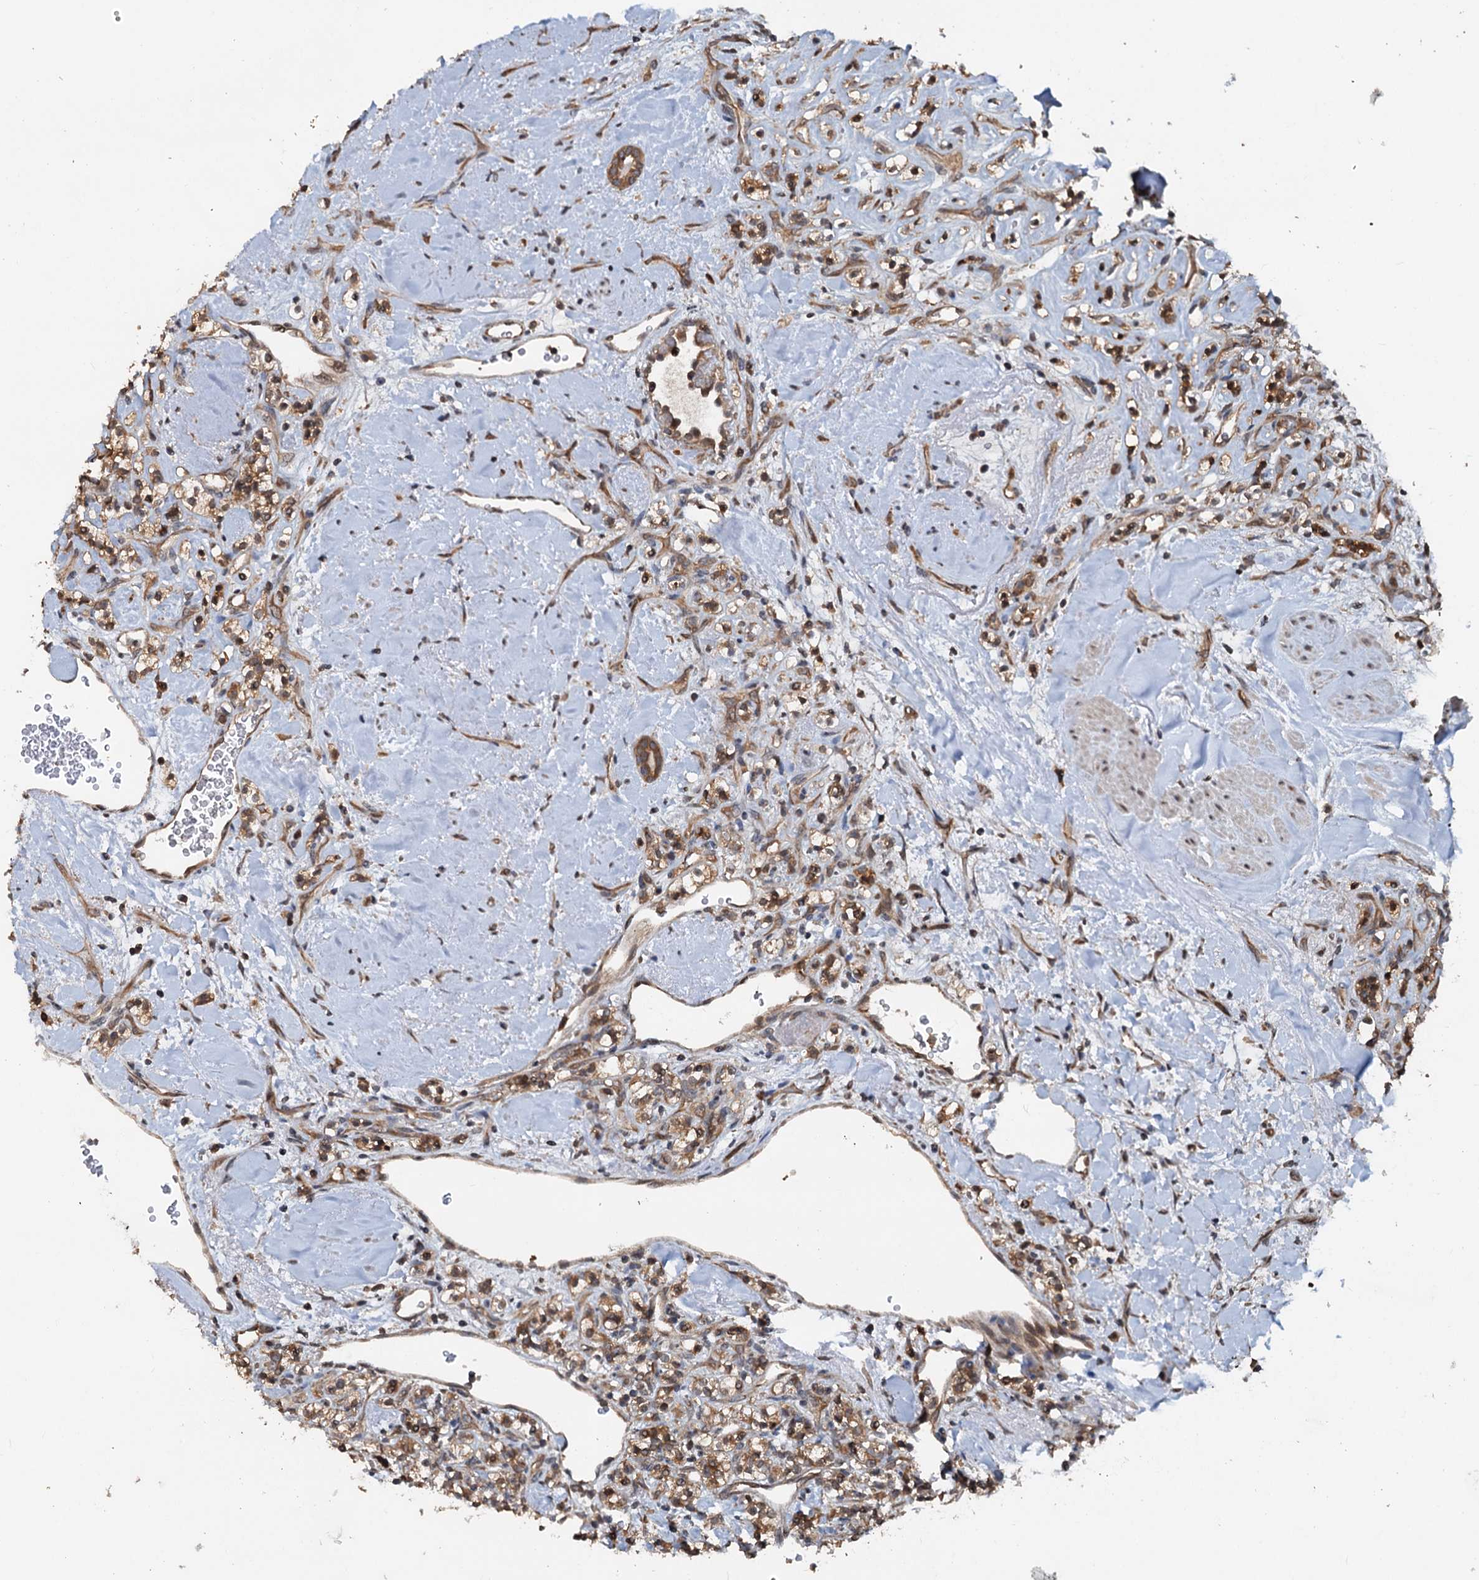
{"staining": {"intensity": "moderate", "quantity": ">75%", "location": "cytoplasmic/membranous"}, "tissue": "renal cancer", "cell_type": "Tumor cells", "image_type": "cancer", "snomed": [{"axis": "morphology", "description": "Adenocarcinoma, NOS"}, {"axis": "topography", "description": "Kidney"}], "caption": "Moderate cytoplasmic/membranous positivity for a protein is present in approximately >75% of tumor cells of renal cancer (adenocarcinoma) using IHC.", "gene": "N4BP2L2", "patient": {"sex": "male", "age": 77}}